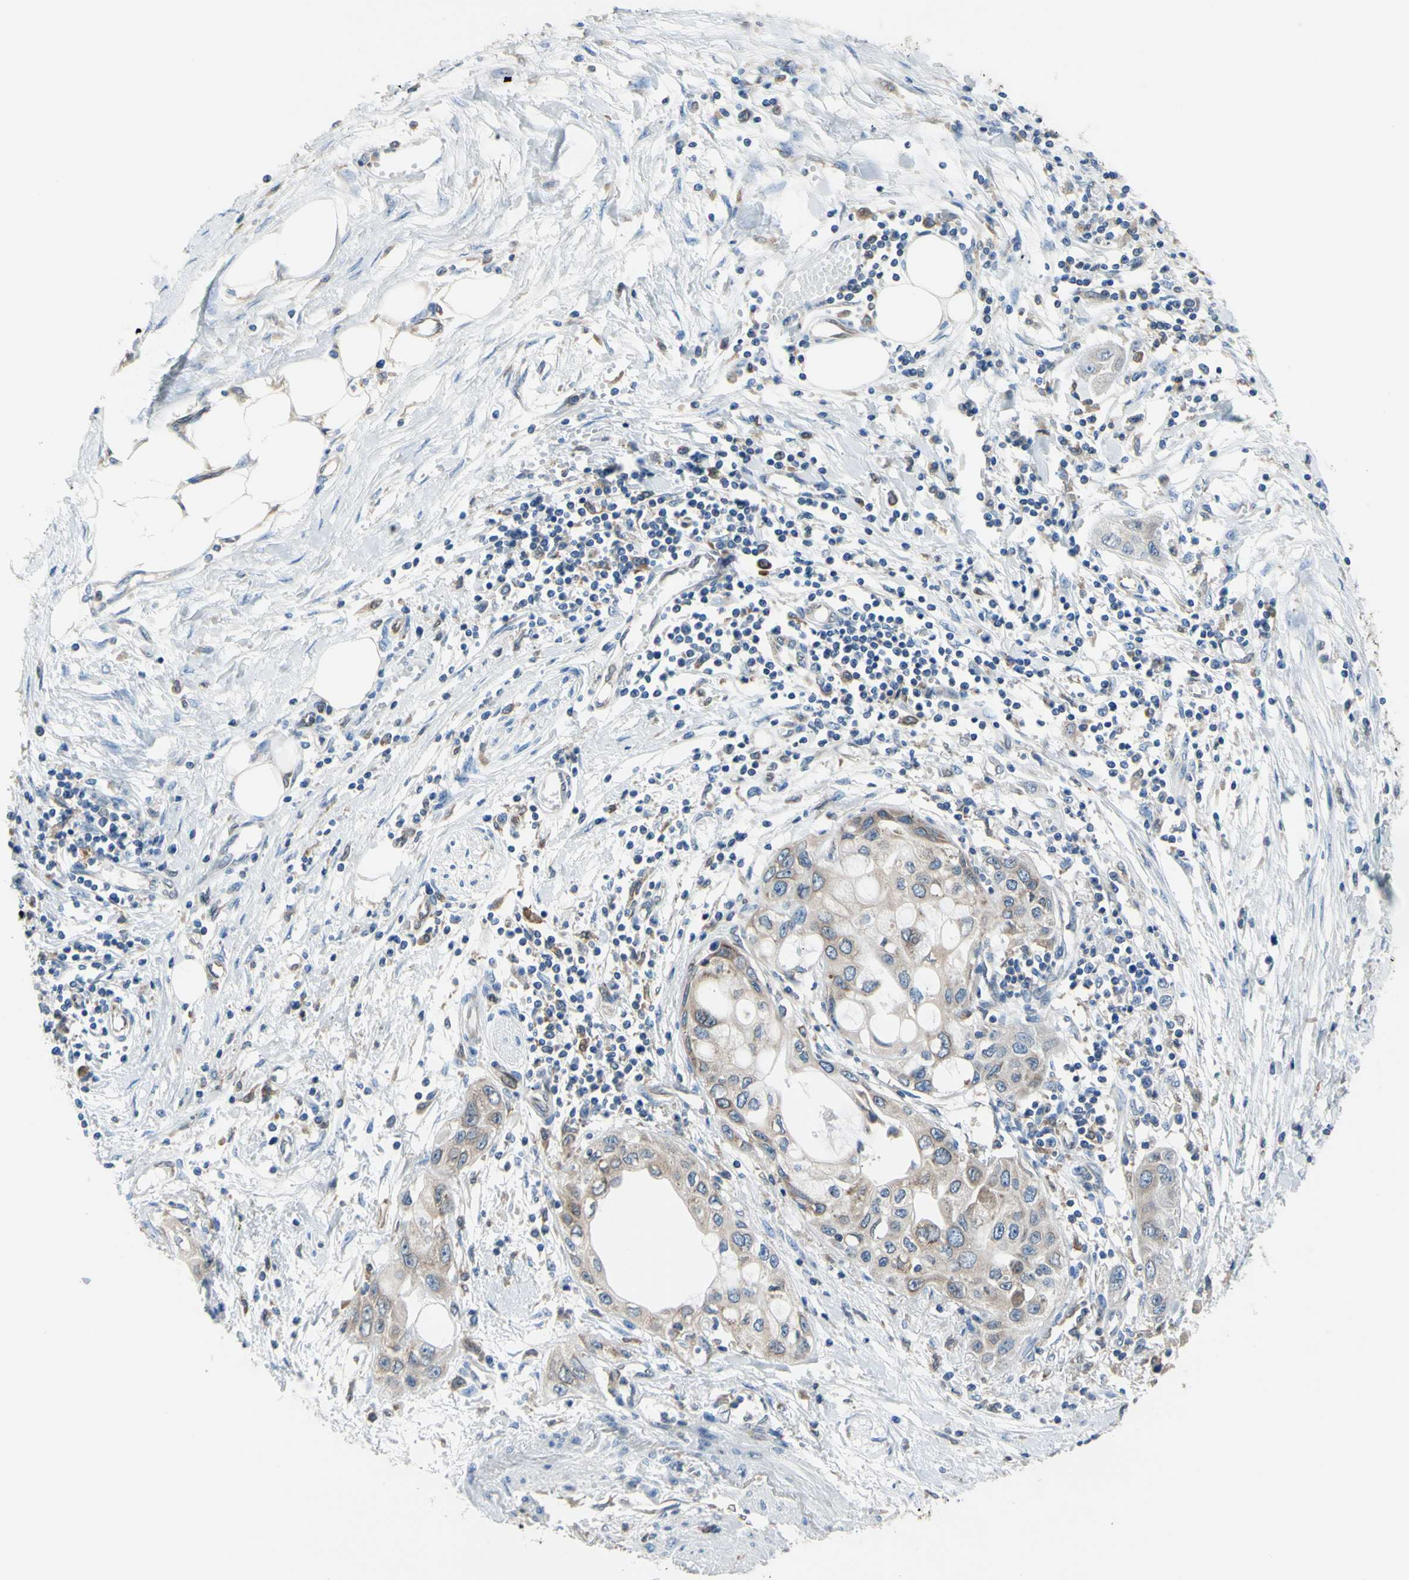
{"staining": {"intensity": "weak", "quantity": "25%-75%", "location": "cytoplasmic/membranous"}, "tissue": "pancreatic cancer", "cell_type": "Tumor cells", "image_type": "cancer", "snomed": [{"axis": "morphology", "description": "Adenocarcinoma, NOS"}, {"axis": "topography", "description": "Pancreas"}], "caption": "An immunohistochemistry micrograph of neoplastic tissue is shown. Protein staining in brown highlights weak cytoplasmic/membranous positivity in pancreatic adenocarcinoma within tumor cells. The staining is performed using DAB brown chromogen to label protein expression. The nuclei are counter-stained blue using hematoxylin.", "gene": "MGST2", "patient": {"sex": "female", "age": 70}}